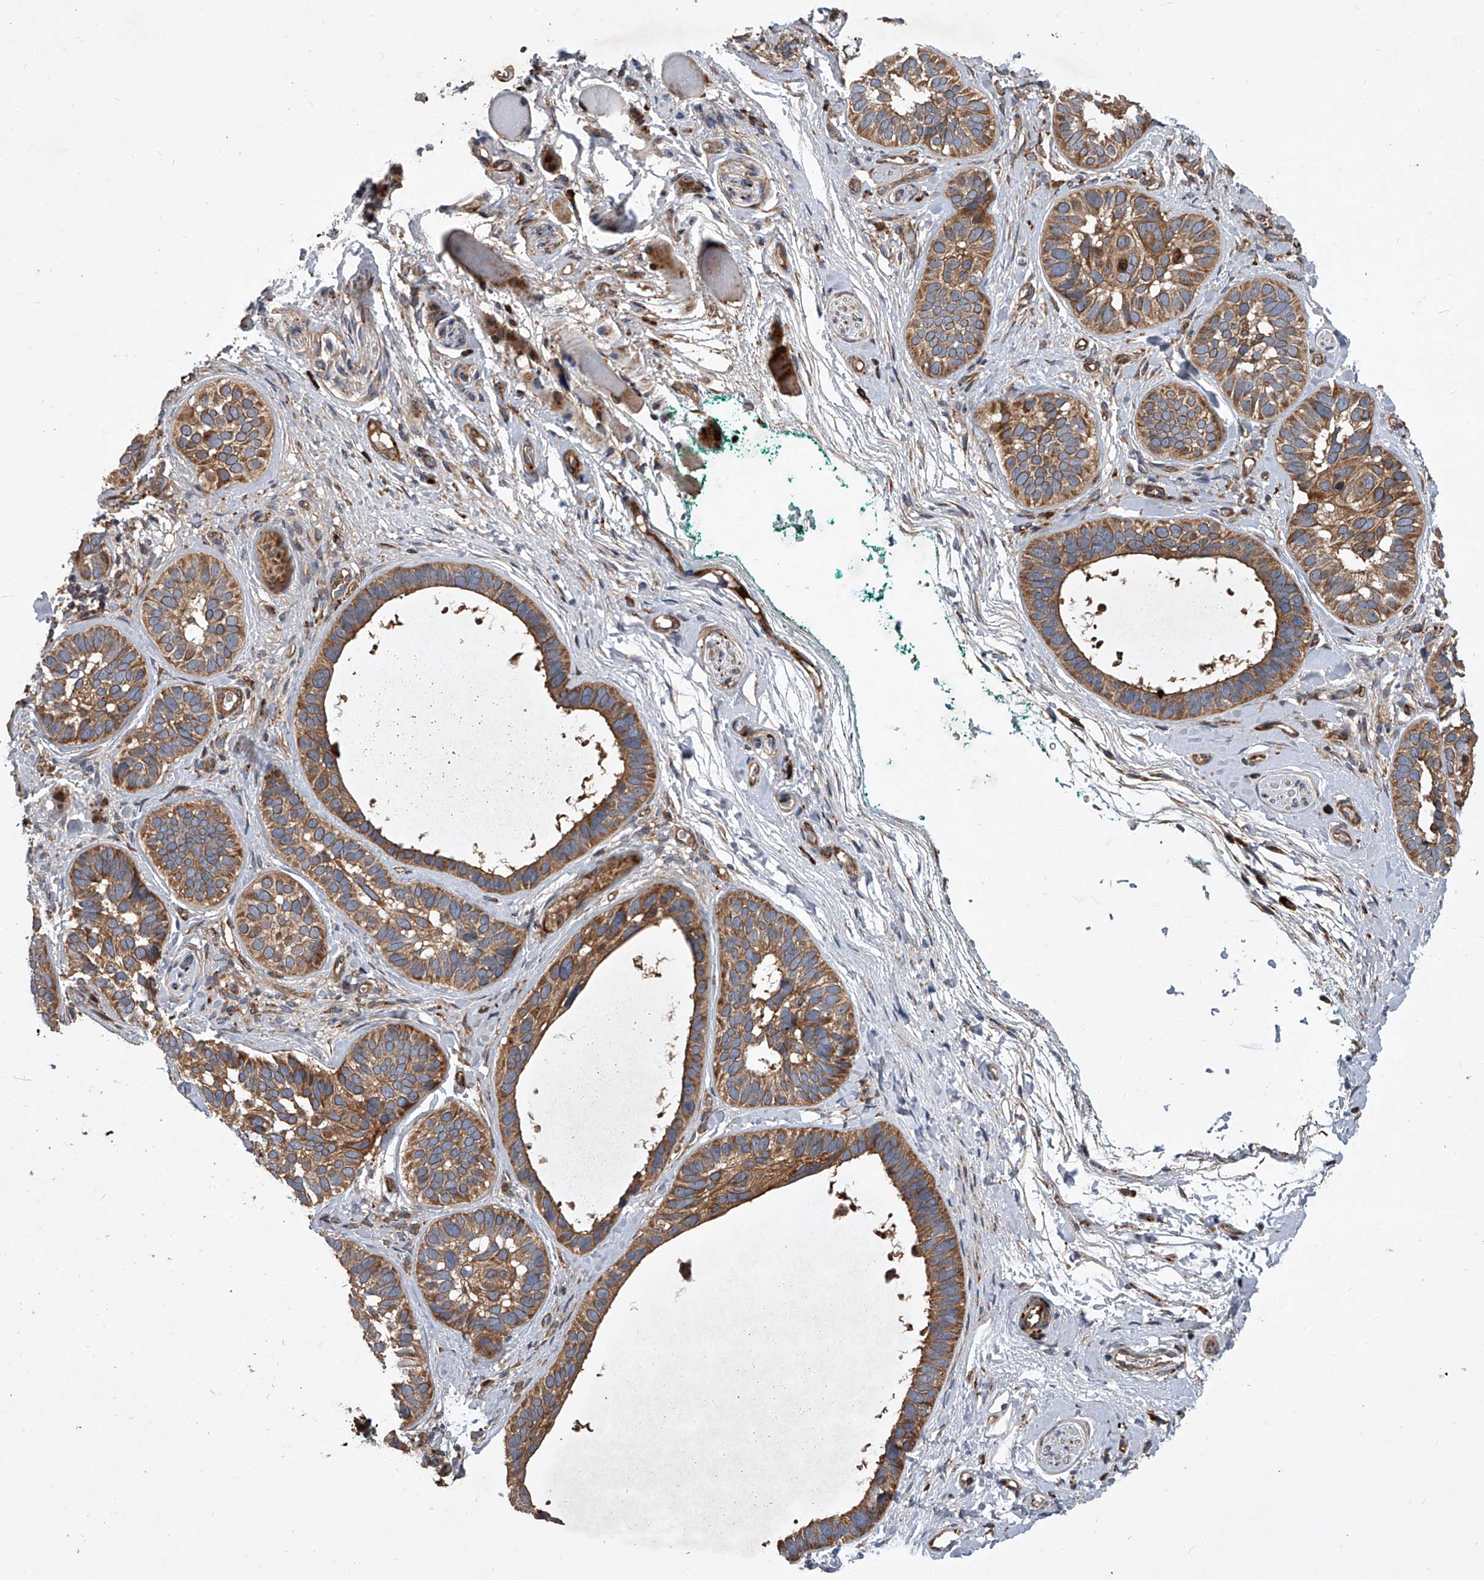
{"staining": {"intensity": "moderate", "quantity": ">75%", "location": "cytoplasmic/membranous"}, "tissue": "skin cancer", "cell_type": "Tumor cells", "image_type": "cancer", "snomed": [{"axis": "morphology", "description": "Basal cell carcinoma"}, {"axis": "topography", "description": "Skin"}], "caption": "A medium amount of moderate cytoplasmic/membranous positivity is identified in approximately >75% of tumor cells in skin cancer (basal cell carcinoma) tissue.", "gene": "USP47", "patient": {"sex": "male", "age": 62}}